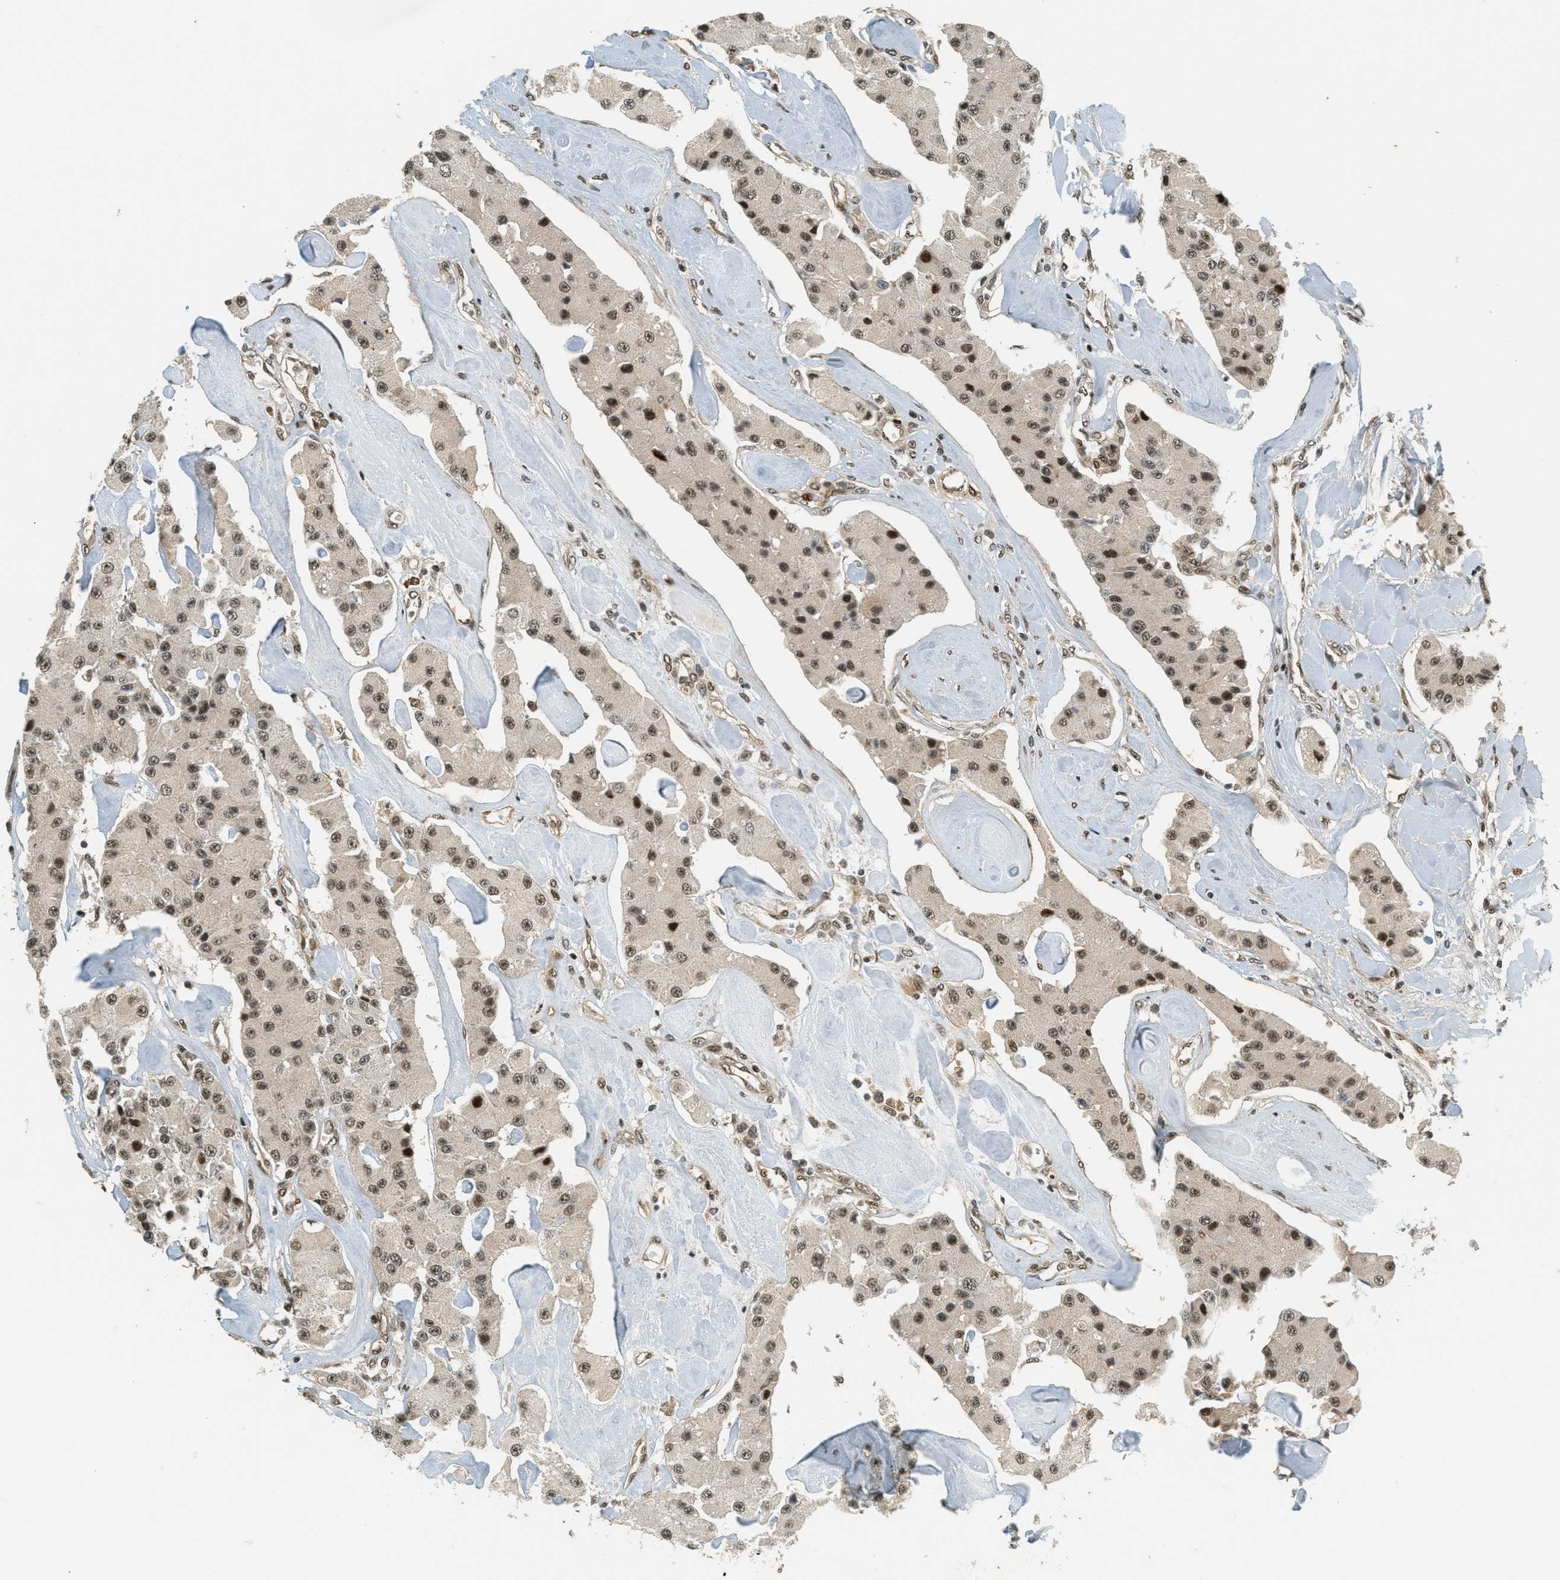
{"staining": {"intensity": "moderate", "quantity": ">75%", "location": "nuclear"}, "tissue": "carcinoid", "cell_type": "Tumor cells", "image_type": "cancer", "snomed": [{"axis": "morphology", "description": "Carcinoid, malignant, NOS"}, {"axis": "topography", "description": "Pancreas"}], "caption": "This is a micrograph of immunohistochemistry staining of carcinoid (malignant), which shows moderate positivity in the nuclear of tumor cells.", "gene": "FOXM1", "patient": {"sex": "male", "age": 41}}